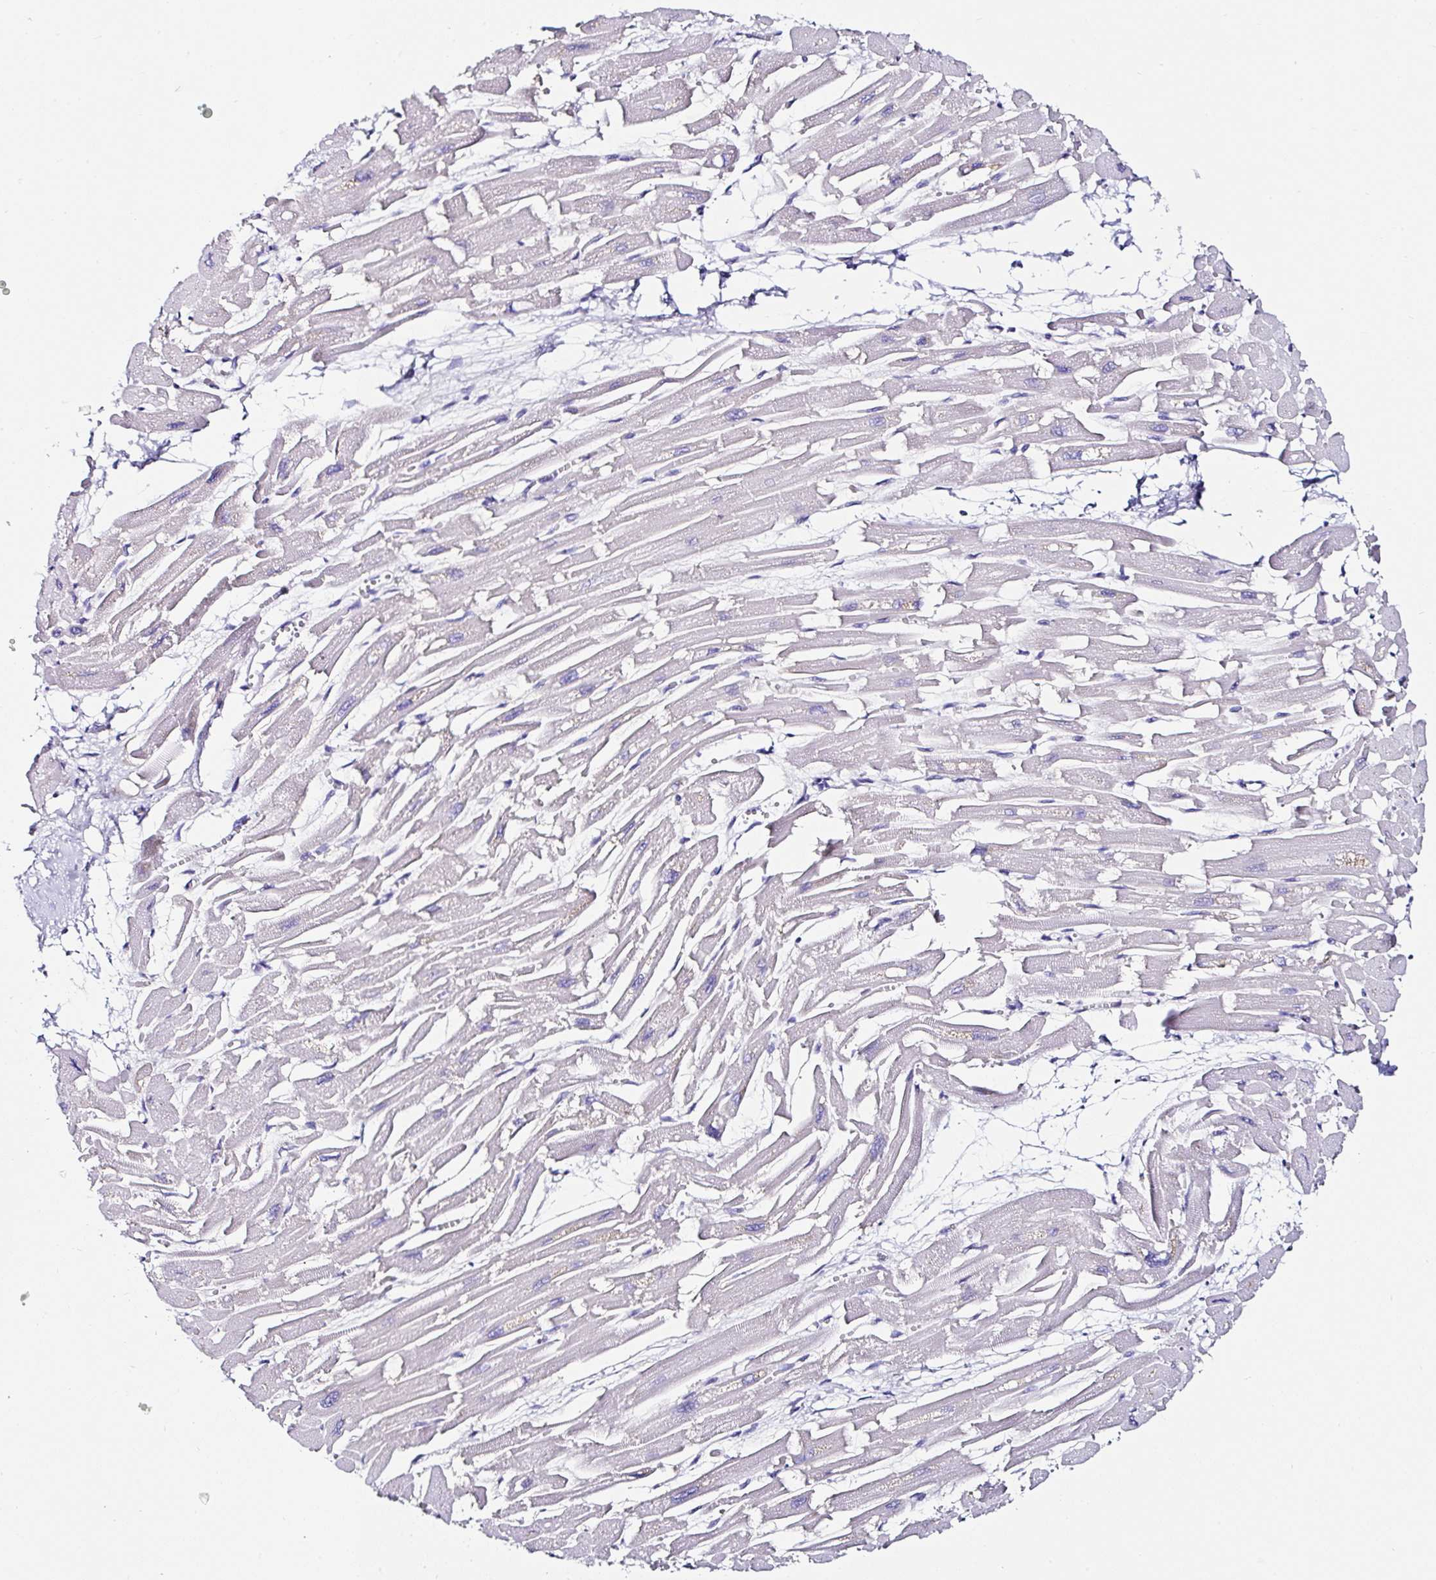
{"staining": {"intensity": "negative", "quantity": "none", "location": "none"}, "tissue": "heart muscle", "cell_type": "Cardiomyocytes", "image_type": "normal", "snomed": [{"axis": "morphology", "description": "Normal tissue, NOS"}, {"axis": "topography", "description": "Heart"}], "caption": "High magnification brightfield microscopy of benign heart muscle stained with DAB (3,3'-diaminobenzidine) (brown) and counterstained with hematoxylin (blue): cardiomyocytes show no significant staining.", "gene": "TMPRSS11E", "patient": {"sex": "male", "age": 54}}